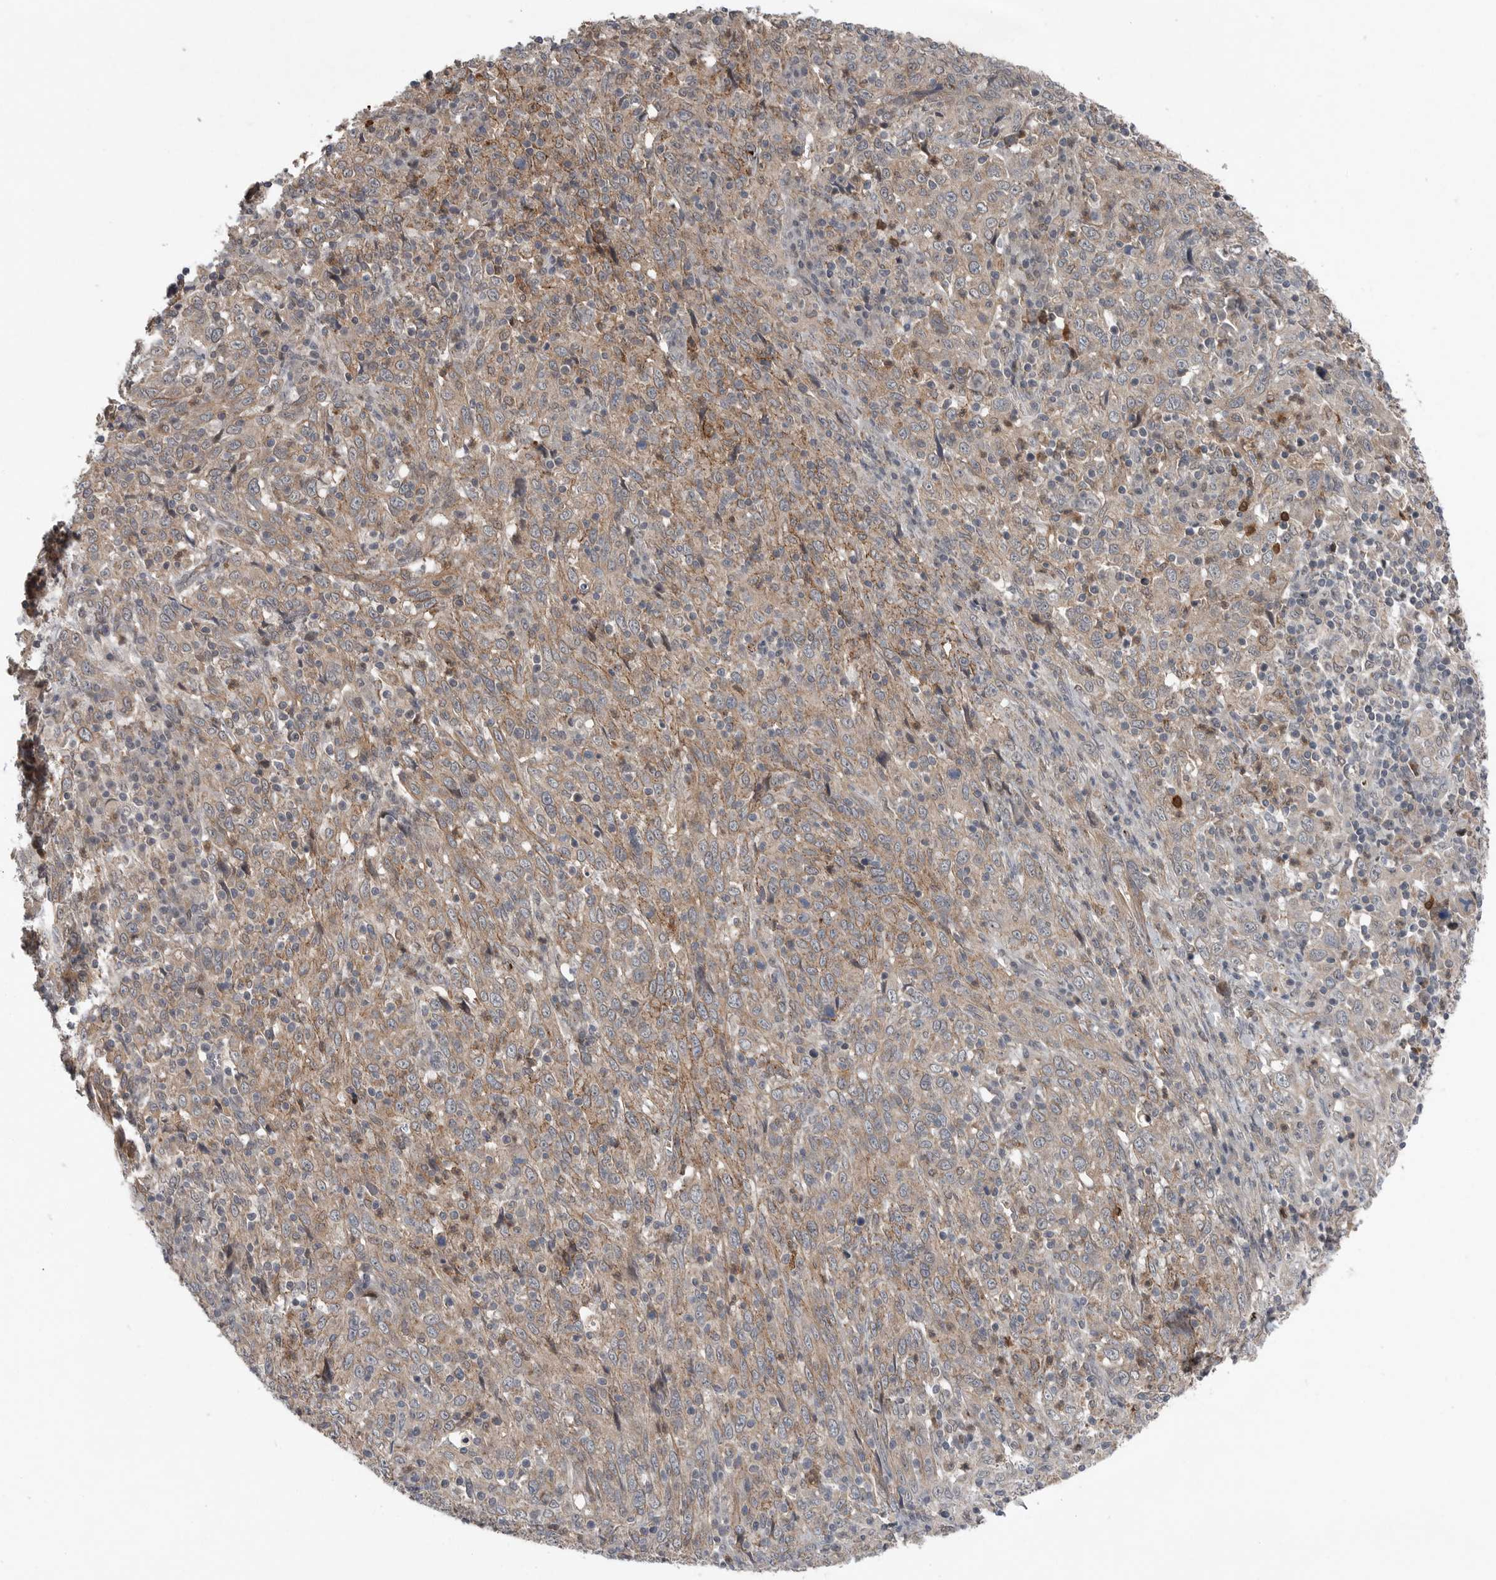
{"staining": {"intensity": "weak", "quantity": "25%-75%", "location": "cytoplasmic/membranous"}, "tissue": "cervical cancer", "cell_type": "Tumor cells", "image_type": "cancer", "snomed": [{"axis": "morphology", "description": "Squamous cell carcinoma, NOS"}, {"axis": "topography", "description": "Cervix"}], "caption": "An immunohistochemistry (IHC) histopathology image of neoplastic tissue is shown. Protein staining in brown highlights weak cytoplasmic/membranous positivity in cervical cancer within tumor cells.", "gene": "SCP2", "patient": {"sex": "female", "age": 46}}